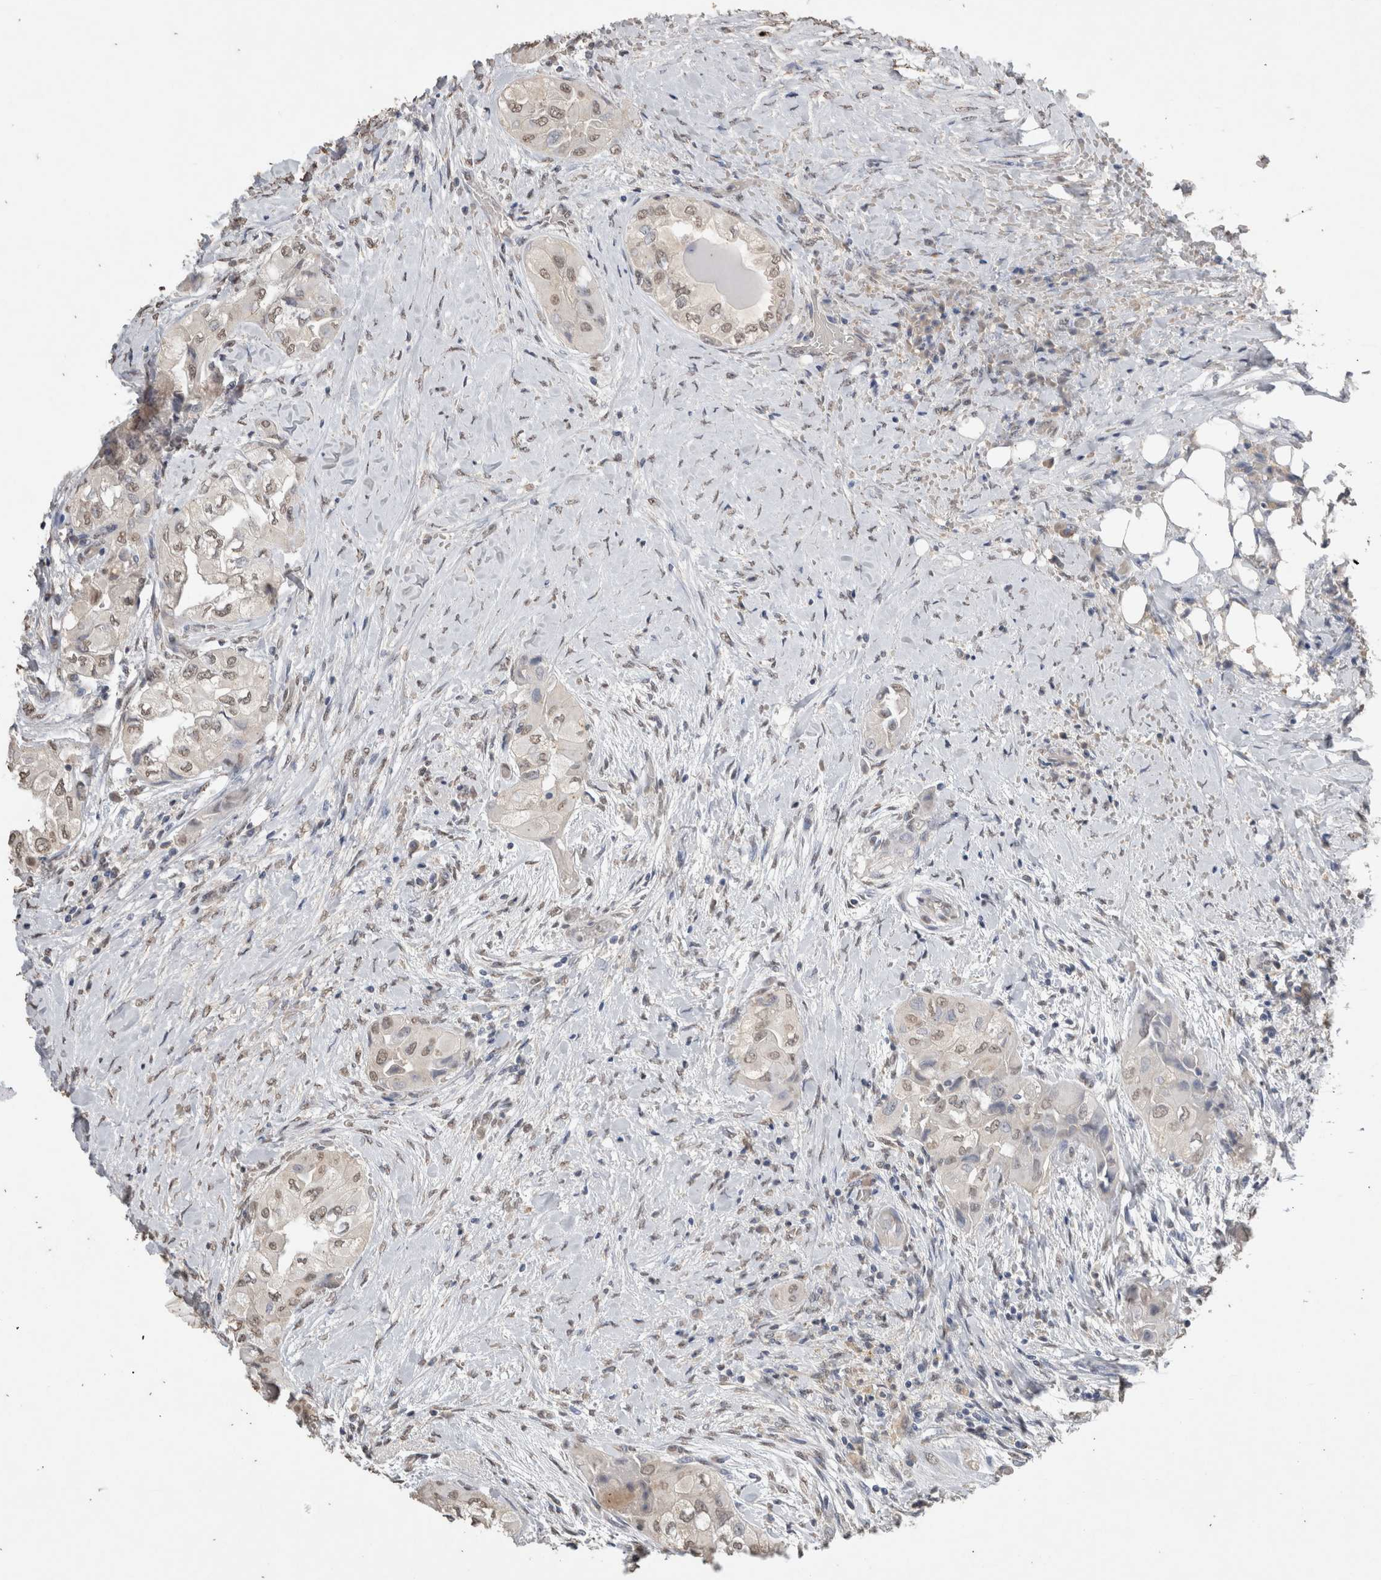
{"staining": {"intensity": "weak", "quantity": ">75%", "location": "nuclear"}, "tissue": "thyroid cancer", "cell_type": "Tumor cells", "image_type": "cancer", "snomed": [{"axis": "morphology", "description": "Papillary adenocarcinoma, NOS"}, {"axis": "topography", "description": "Thyroid gland"}], "caption": "Papillary adenocarcinoma (thyroid) stained for a protein (brown) reveals weak nuclear positive expression in about >75% of tumor cells.", "gene": "LGALS2", "patient": {"sex": "female", "age": 59}}